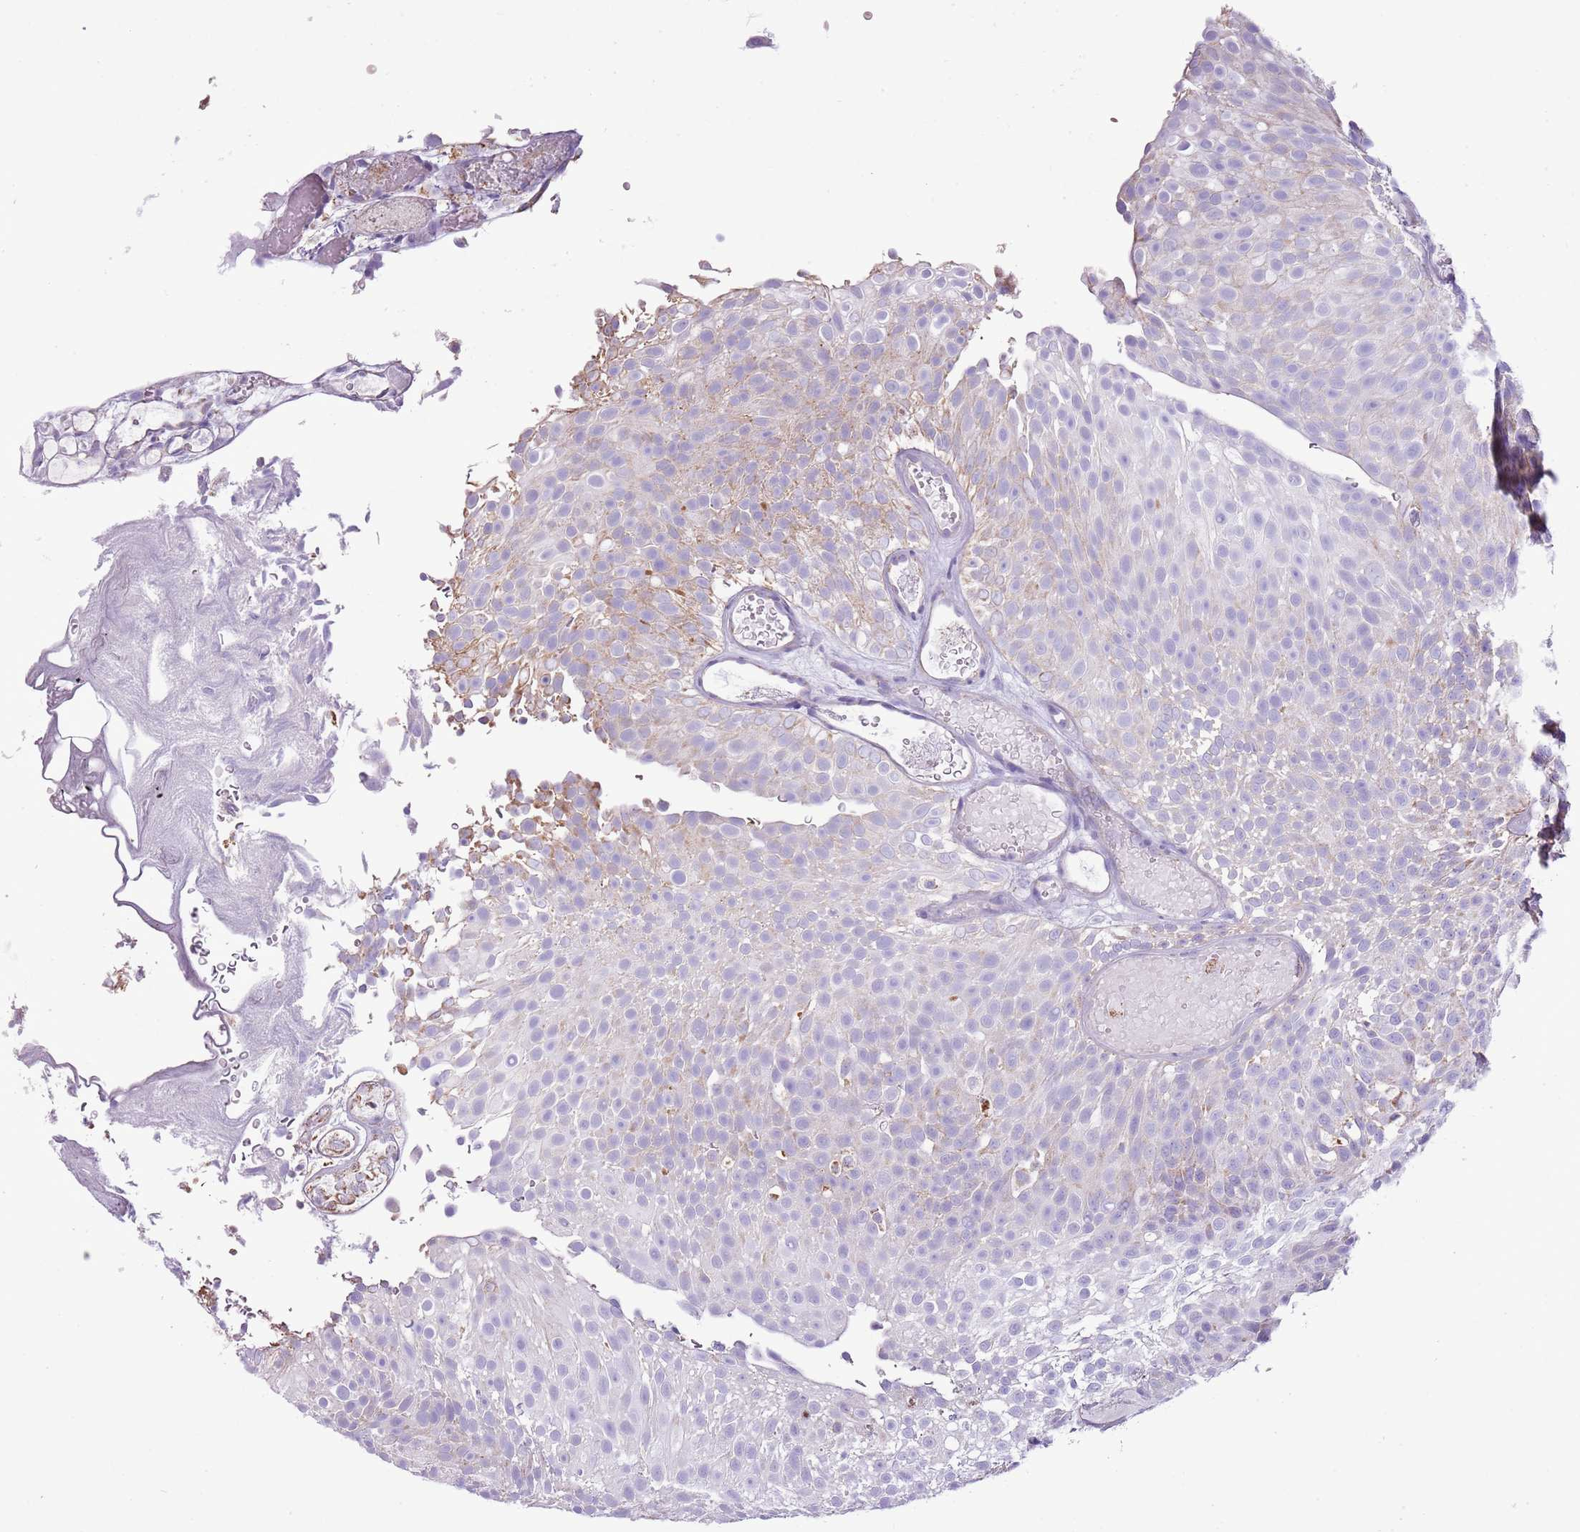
{"staining": {"intensity": "weak", "quantity": "<25%", "location": "cytoplasmic/membranous"}, "tissue": "urothelial cancer", "cell_type": "Tumor cells", "image_type": "cancer", "snomed": [{"axis": "morphology", "description": "Urothelial carcinoma, Low grade"}, {"axis": "topography", "description": "Urinary bladder"}], "caption": "This photomicrograph is of urothelial cancer stained with immunohistochemistry (IHC) to label a protein in brown with the nuclei are counter-stained blue. There is no positivity in tumor cells. Nuclei are stained in blue.", "gene": "SLC23A1", "patient": {"sex": "male", "age": 78}}